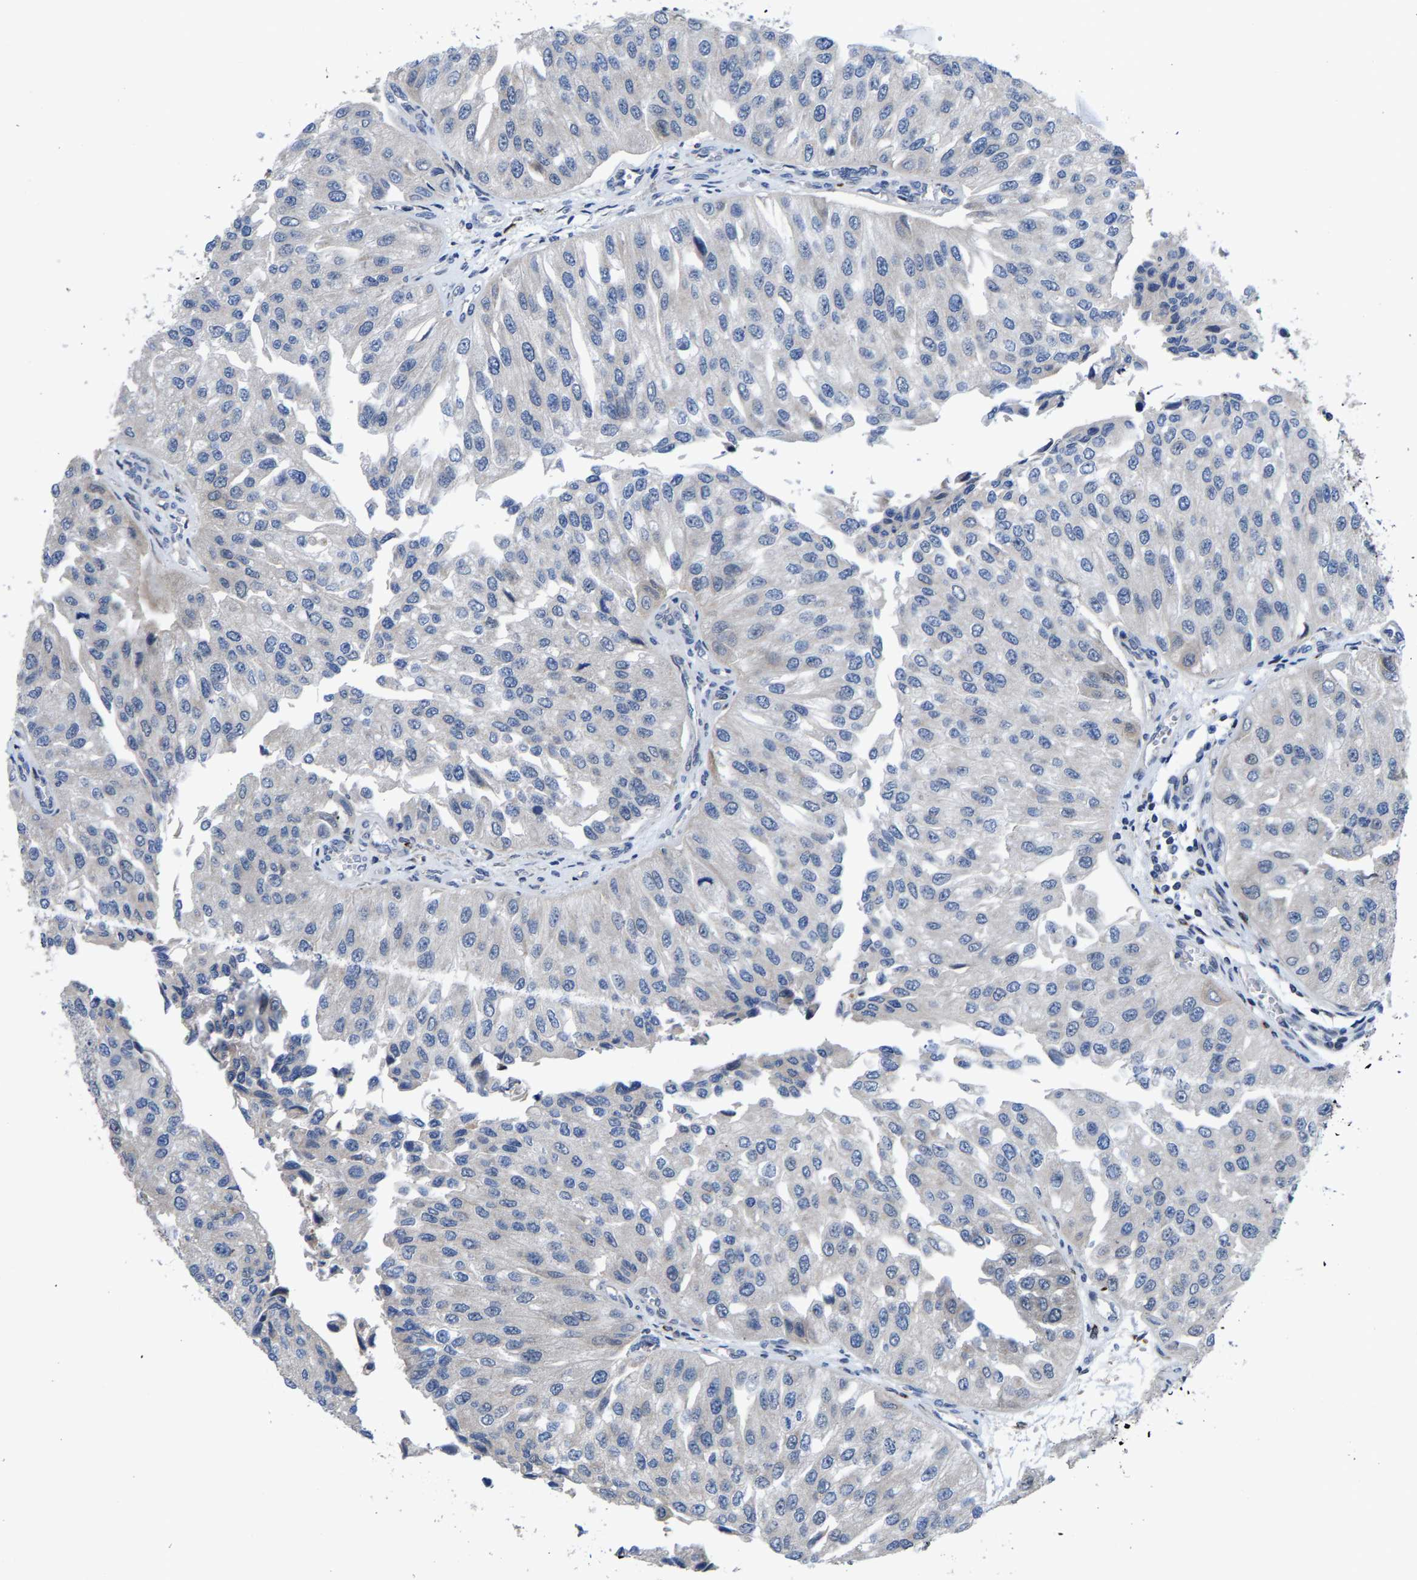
{"staining": {"intensity": "negative", "quantity": "none", "location": "none"}, "tissue": "urothelial cancer", "cell_type": "Tumor cells", "image_type": "cancer", "snomed": [{"axis": "morphology", "description": "Urothelial carcinoma, High grade"}, {"axis": "topography", "description": "Kidney"}, {"axis": "topography", "description": "Urinary bladder"}], "caption": "This is an immunohistochemistry (IHC) micrograph of human urothelial carcinoma (high-grade). There is no expression in tumor cells.", "gene": "TDRKH", "patient": {"sex": "male", "age": 77}}